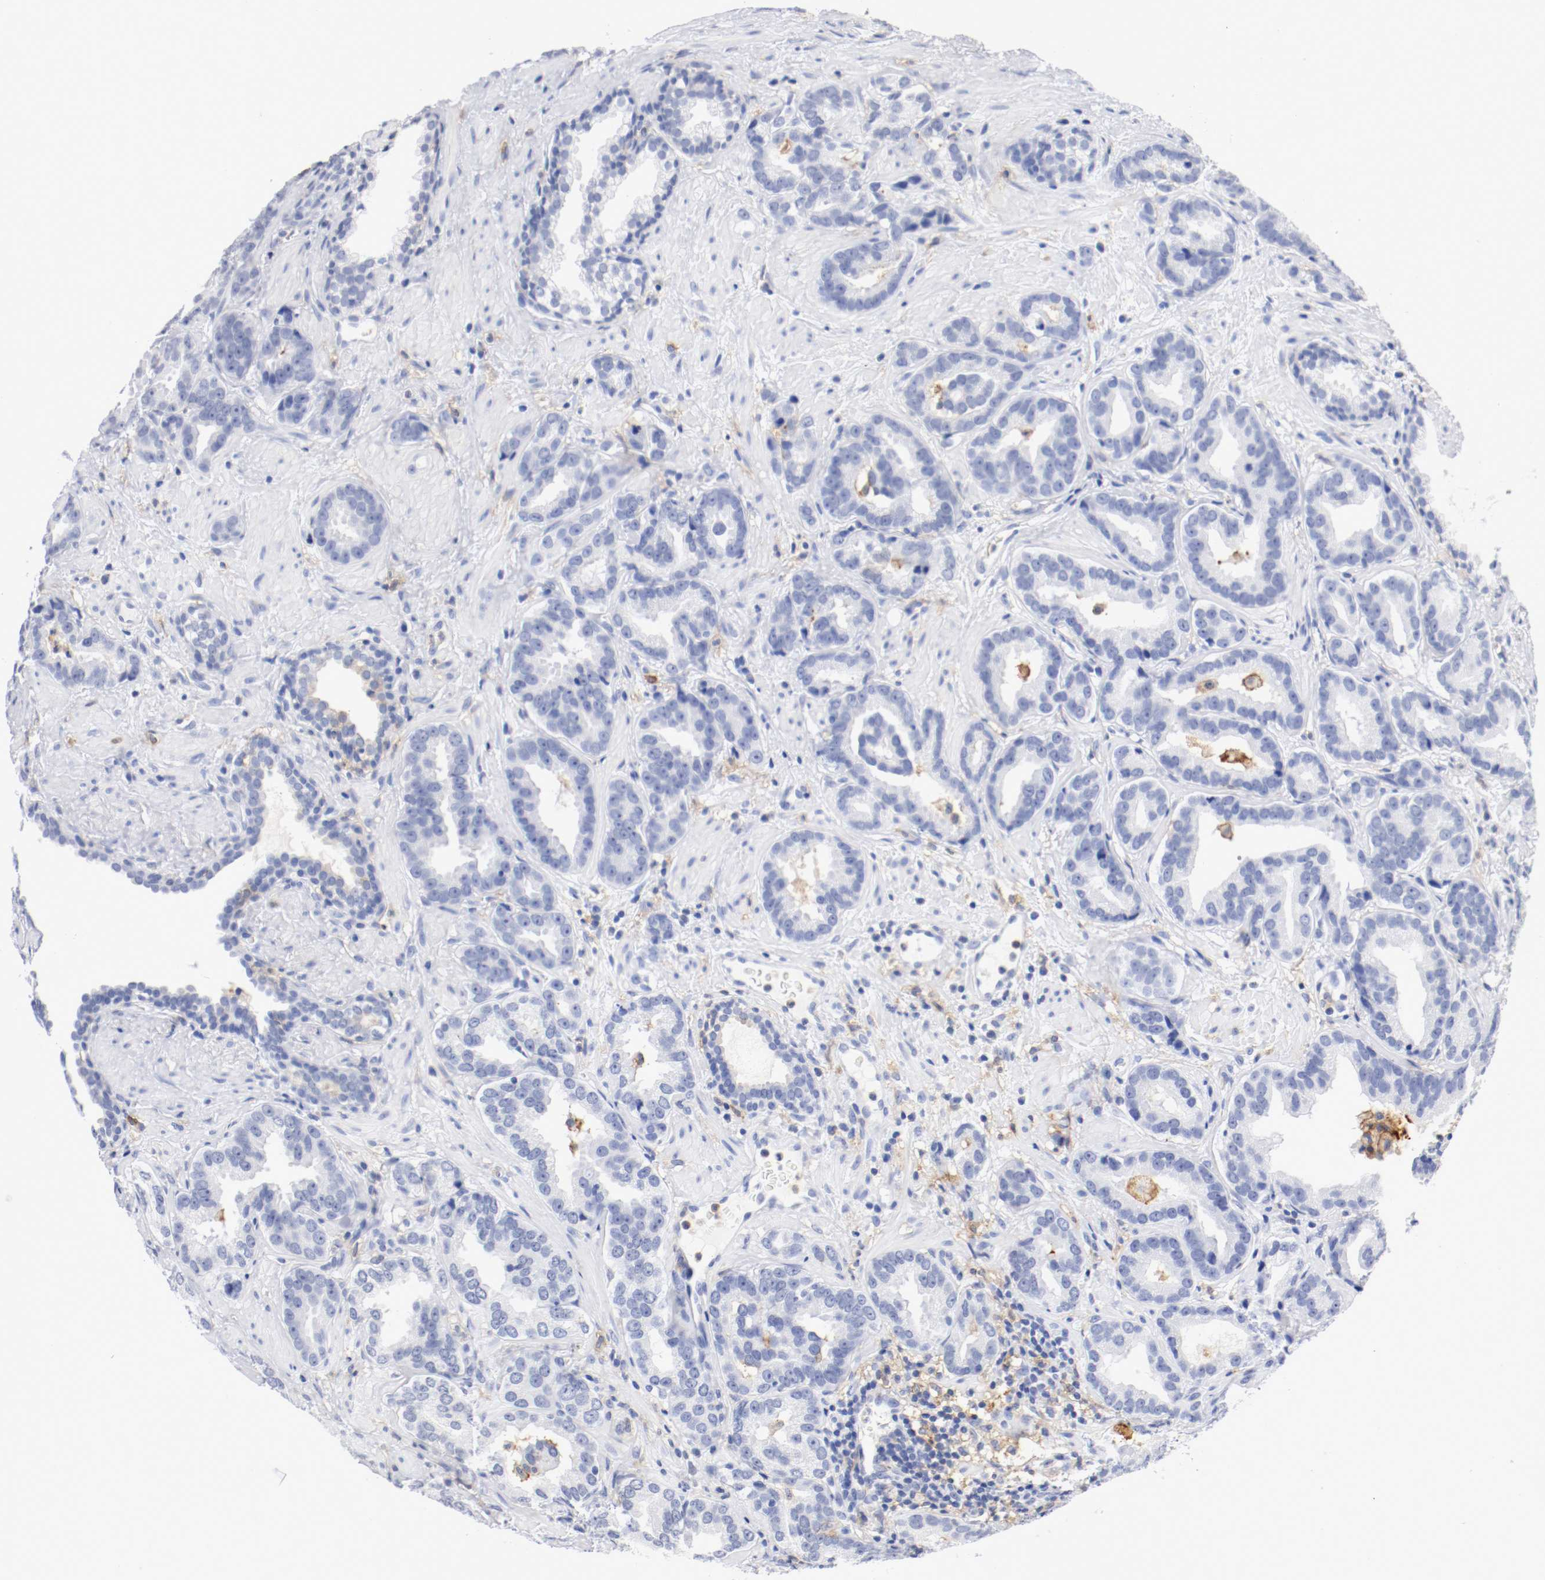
{"staining": {"intensity": "negative", "quantity": "none", "location": "none"}, "tissue": "prostate cancer", "cell_type": "Tumor cells", "image_type": "cancer", "snomed": [{"axis": "morphology", "description": "Adenocarcinoma, Low grade"}, {"axis": "topography", "description": "Prostate"}], "caption": "This is an immunohistochemistry (IHC) histopathology image of prostate cancer (low-grade adenocarcinoma). There is no positivity in tumor cells.", "gene": "ITGAX", "patient": {"sex": "male", "age": 59}}